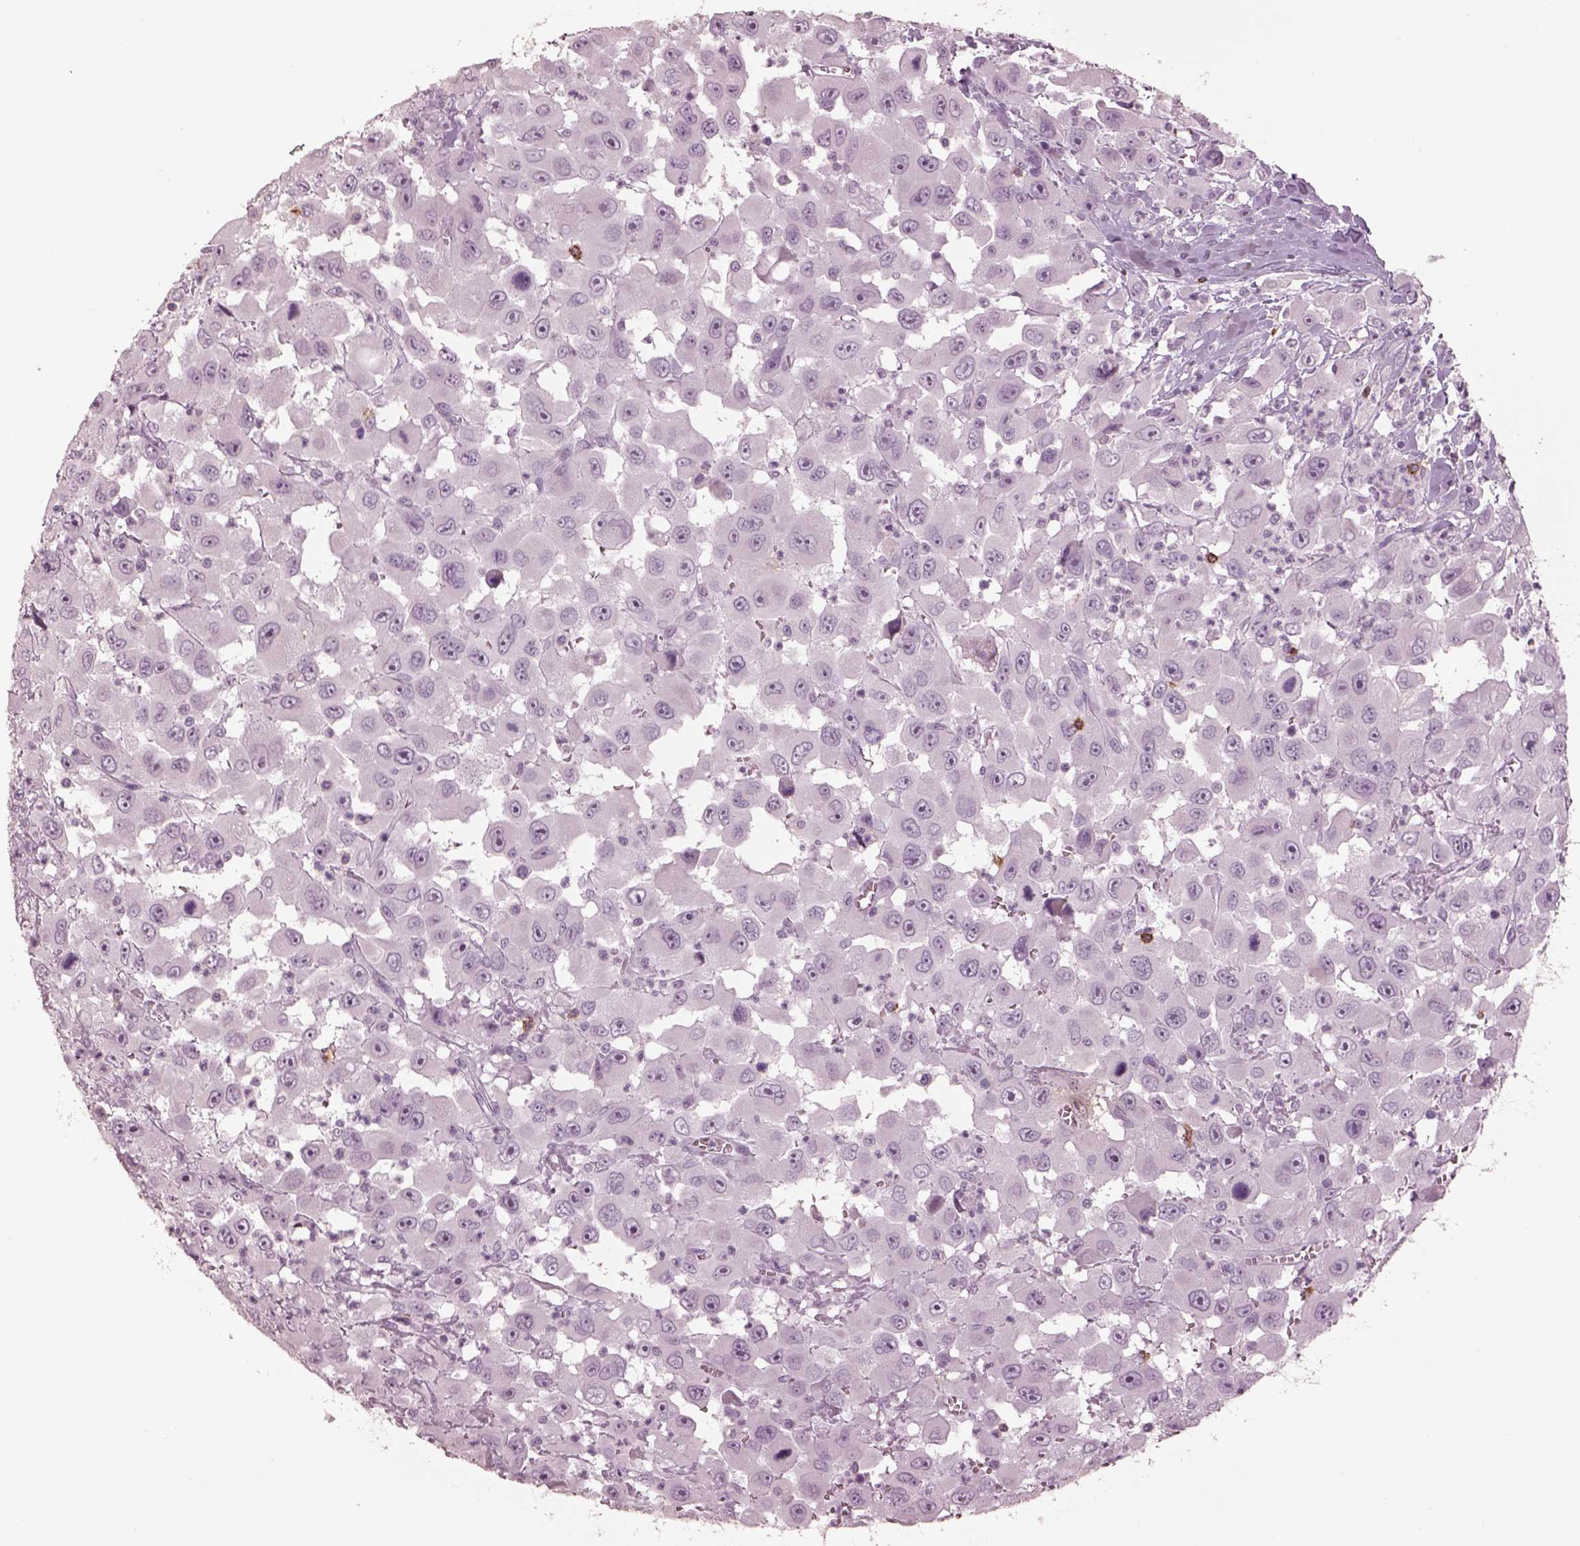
{"staining": {"intensity": "negative", "quantity": "none", "location": "none"}, "tissue": "head and neck cancer", "cell_type": "Tumor cells", "image_type": "cancer", "snomed": [{"axis": "morphology", "description": "Squamous cell carcinoma, NOS"}, {"axis": "morphology", "description": "Squamous cell carcinoma, metastatic, NOS"}, {"axis": "topography", "description": "Oral tissue"}, {"axis": "topography", "description": "Head-Neck"}], "caption": "This photomicrograph is of metastatic squamous cell carcinoma (head and neck) stained with IHC to label a protein in brown with the nuclei are counter-stained blue. There is no staining in tumor cells.", "gene": "PDCD1", "patient": {"sex": "female", "age": 85}}